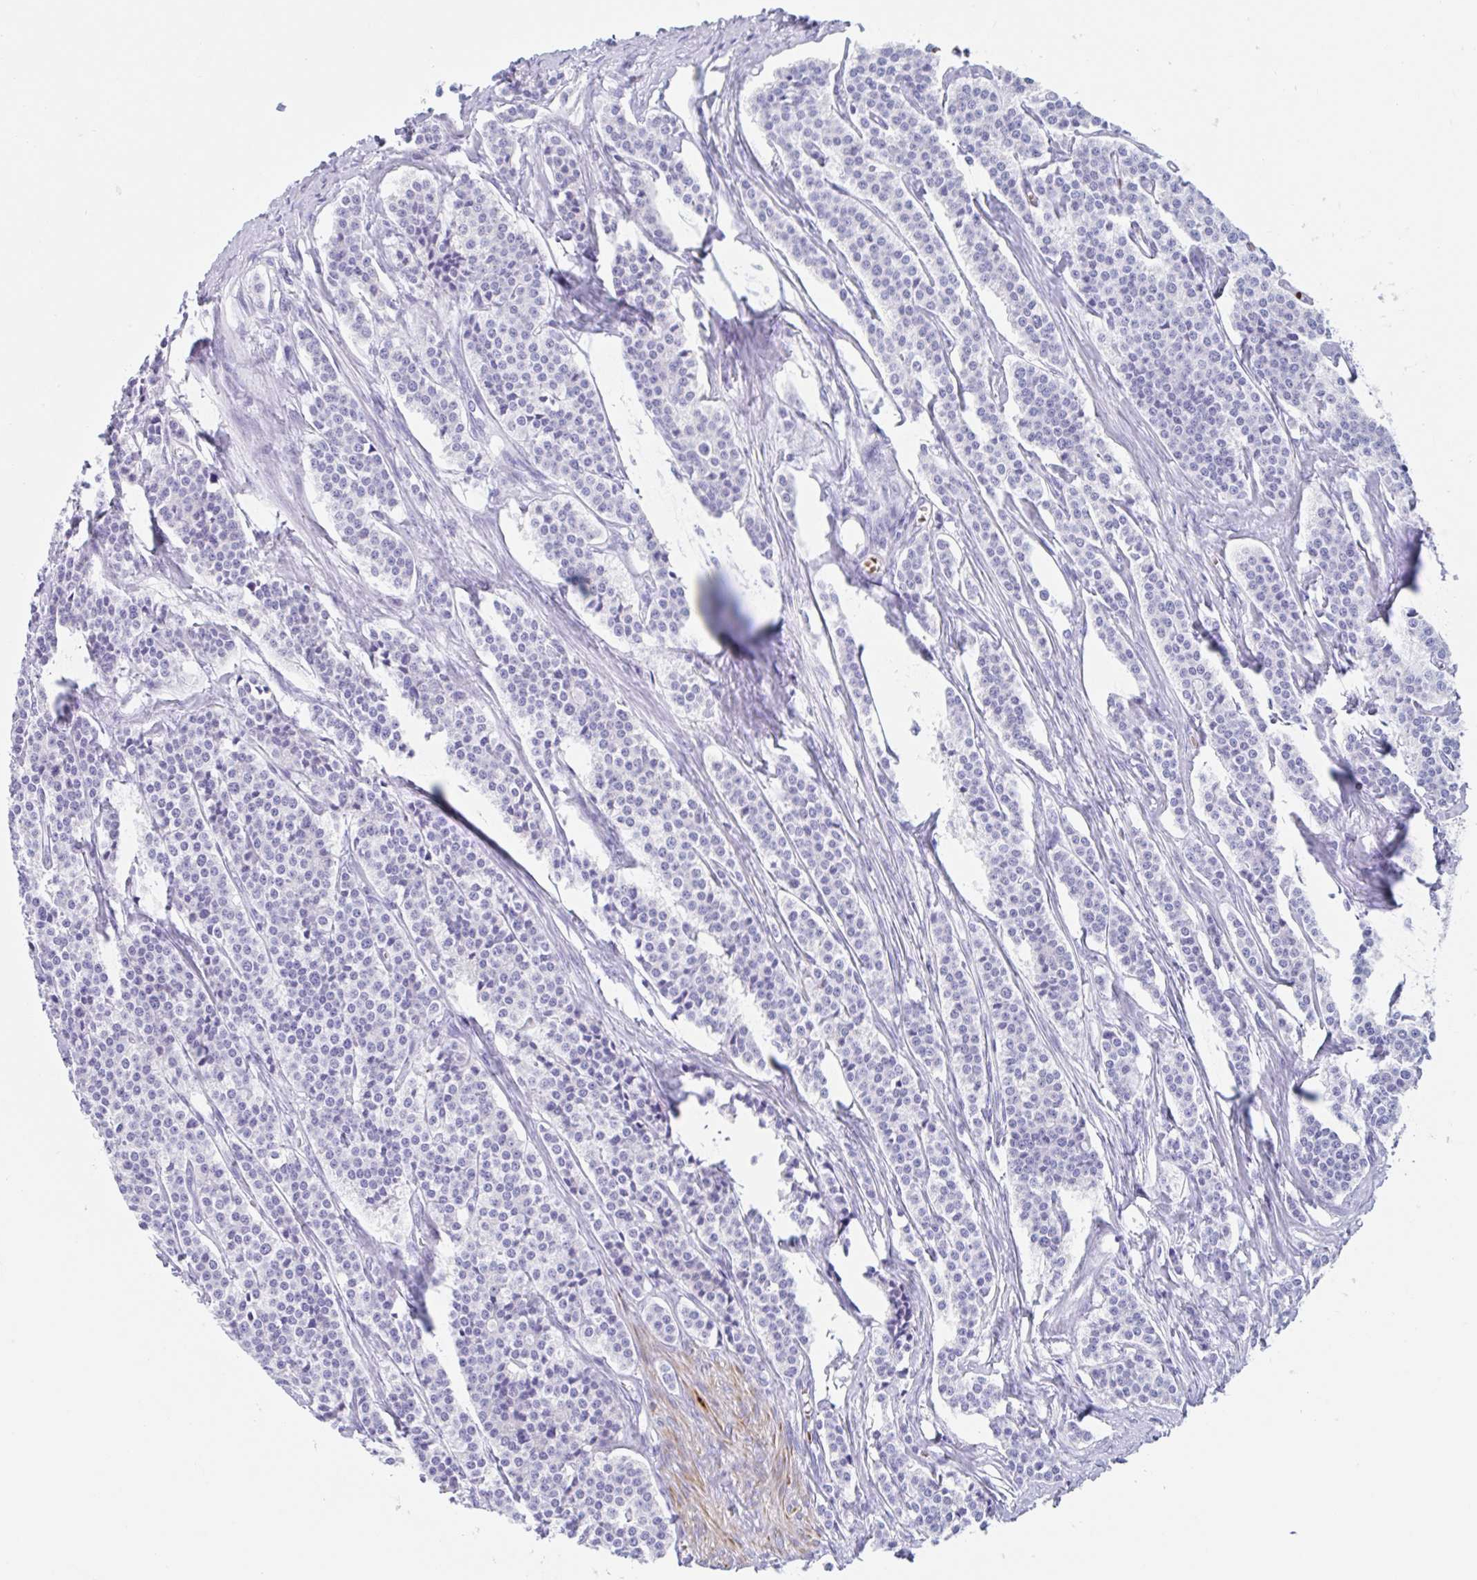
{"staining": {"intensity": "negative", "quantity": "none", "location": "none"}, "tissue": "carcinoid", "cell_type": "Tumor cells", "image_type": "cancer", "snomed": [{"axis": "morphology", "description": "Carcinoid, malignant, NOS"}, {"axis": "topography", "description": "Small intestine"}], "caption": "The IHC micrograph has no significant staining in tumor cells of carcinoid (malignant) tissue. (Stains: DAB IHC with hematoxylin counter stain, Microscopy: brightfield microscopy at high magnification).", "gene": "CPTP", "patient": {"sex": "male", "age": 63}}